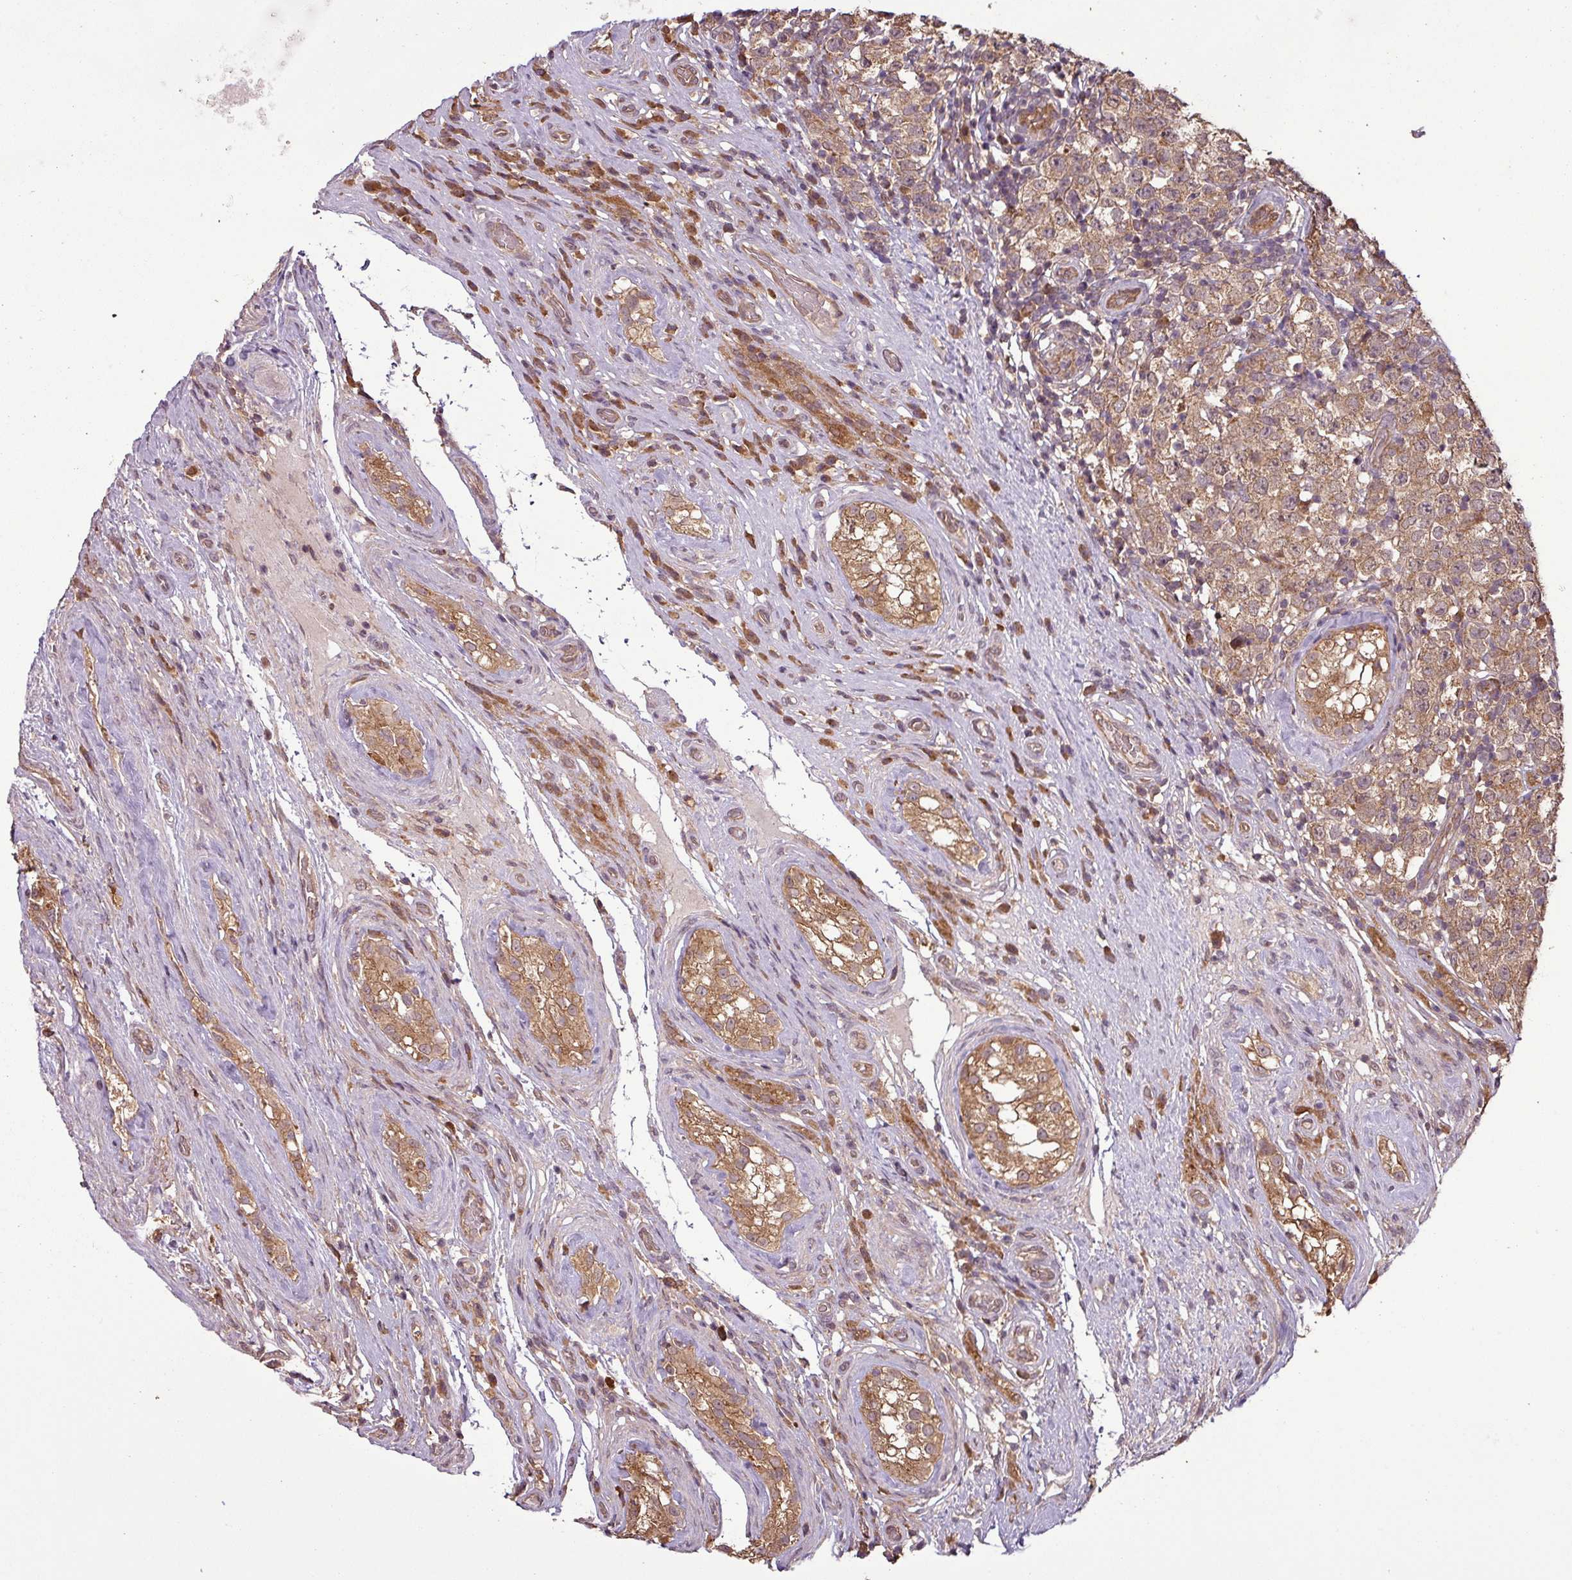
{"staining": {"intensity": "moderate", "quantity": ">75%", "location": "cytoplasmic/membranous"}, "tissue": "testis cancer", "cell_type": "Tumor cells", "image_type": "cancer", "snomed": [{"axis": "morphology", "description": "Seminoma, NOS"}, {"axis": "morphology", "description": "Carcinoma, Embryonal, NOS"}, {"axis": "topography", "description": "Testis"}], "caption": "A photomicrograph of embryonal carcinoma (testis) stained for a protein shows moderate cytoplasmic/membranous brown staining in tumor cells. The protein of interest is stained brown, and the nuclei are stained in blue (DAB (3,3'-diaminobenzidine) IHC with brightfield microscopy, high magnification).", "gene": "NT5C3A", "patient": {"sex": "male", "age": 41}}